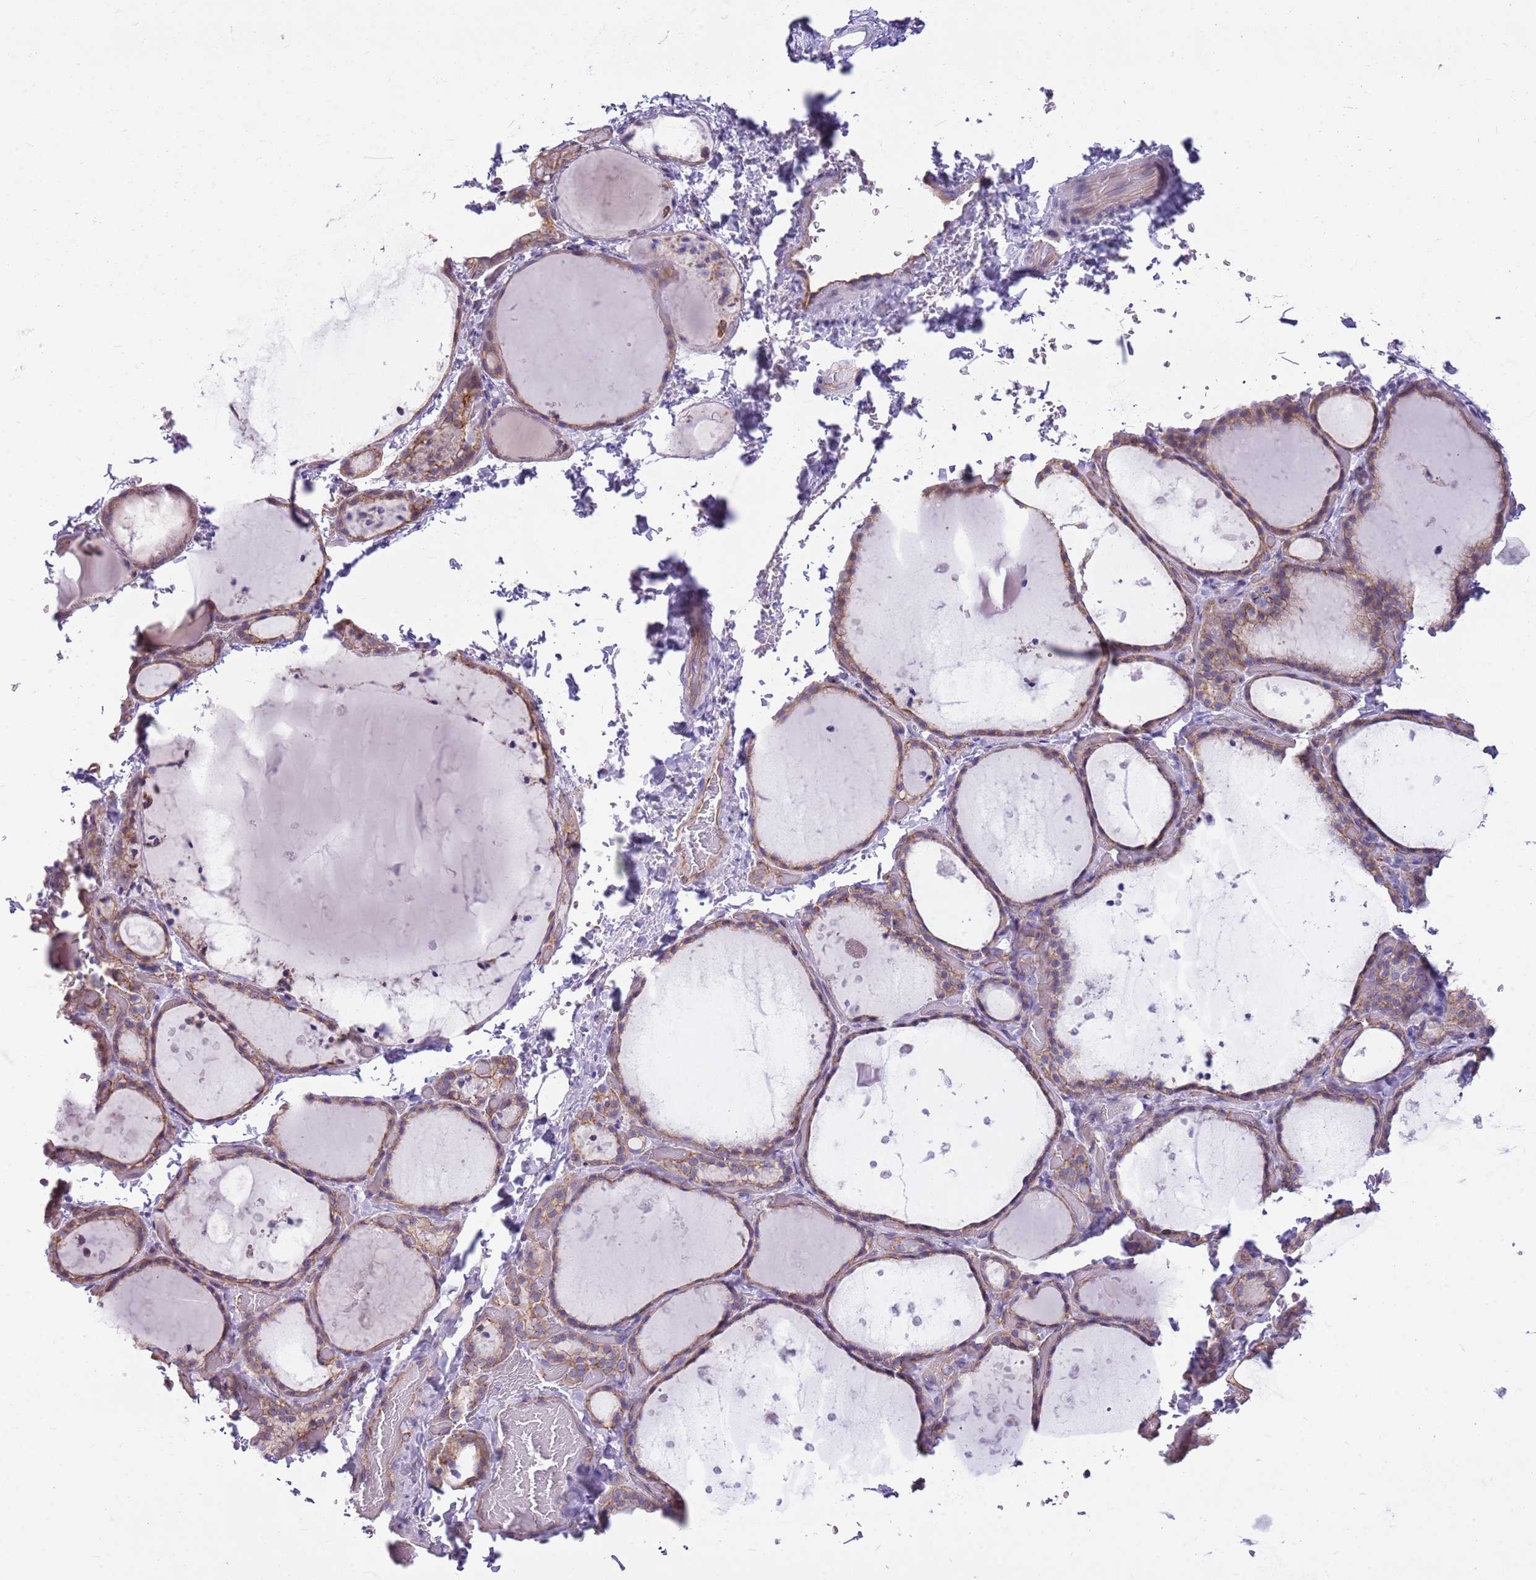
{"staining": {"intensity": "weak", "quantity": ">75%", "location": "cytoplasmic/membranous"}, "tissue": "thyroid gland", "cell_type": "Glandular cells", "image_type": "normal", "snomed": [{"axis": "morphology", "description": "Normal tissue, NOS"}, {"axis": "topography", "description": "Thyroid gland"}], "caption": "Thyroid gland stained with a brown dye exhibits weak cytoplasmic/membranous positive staining in approximately >75% of glandular cells.", "gene": "PARP8", "patient": {"sex": "female", "age": 44}}